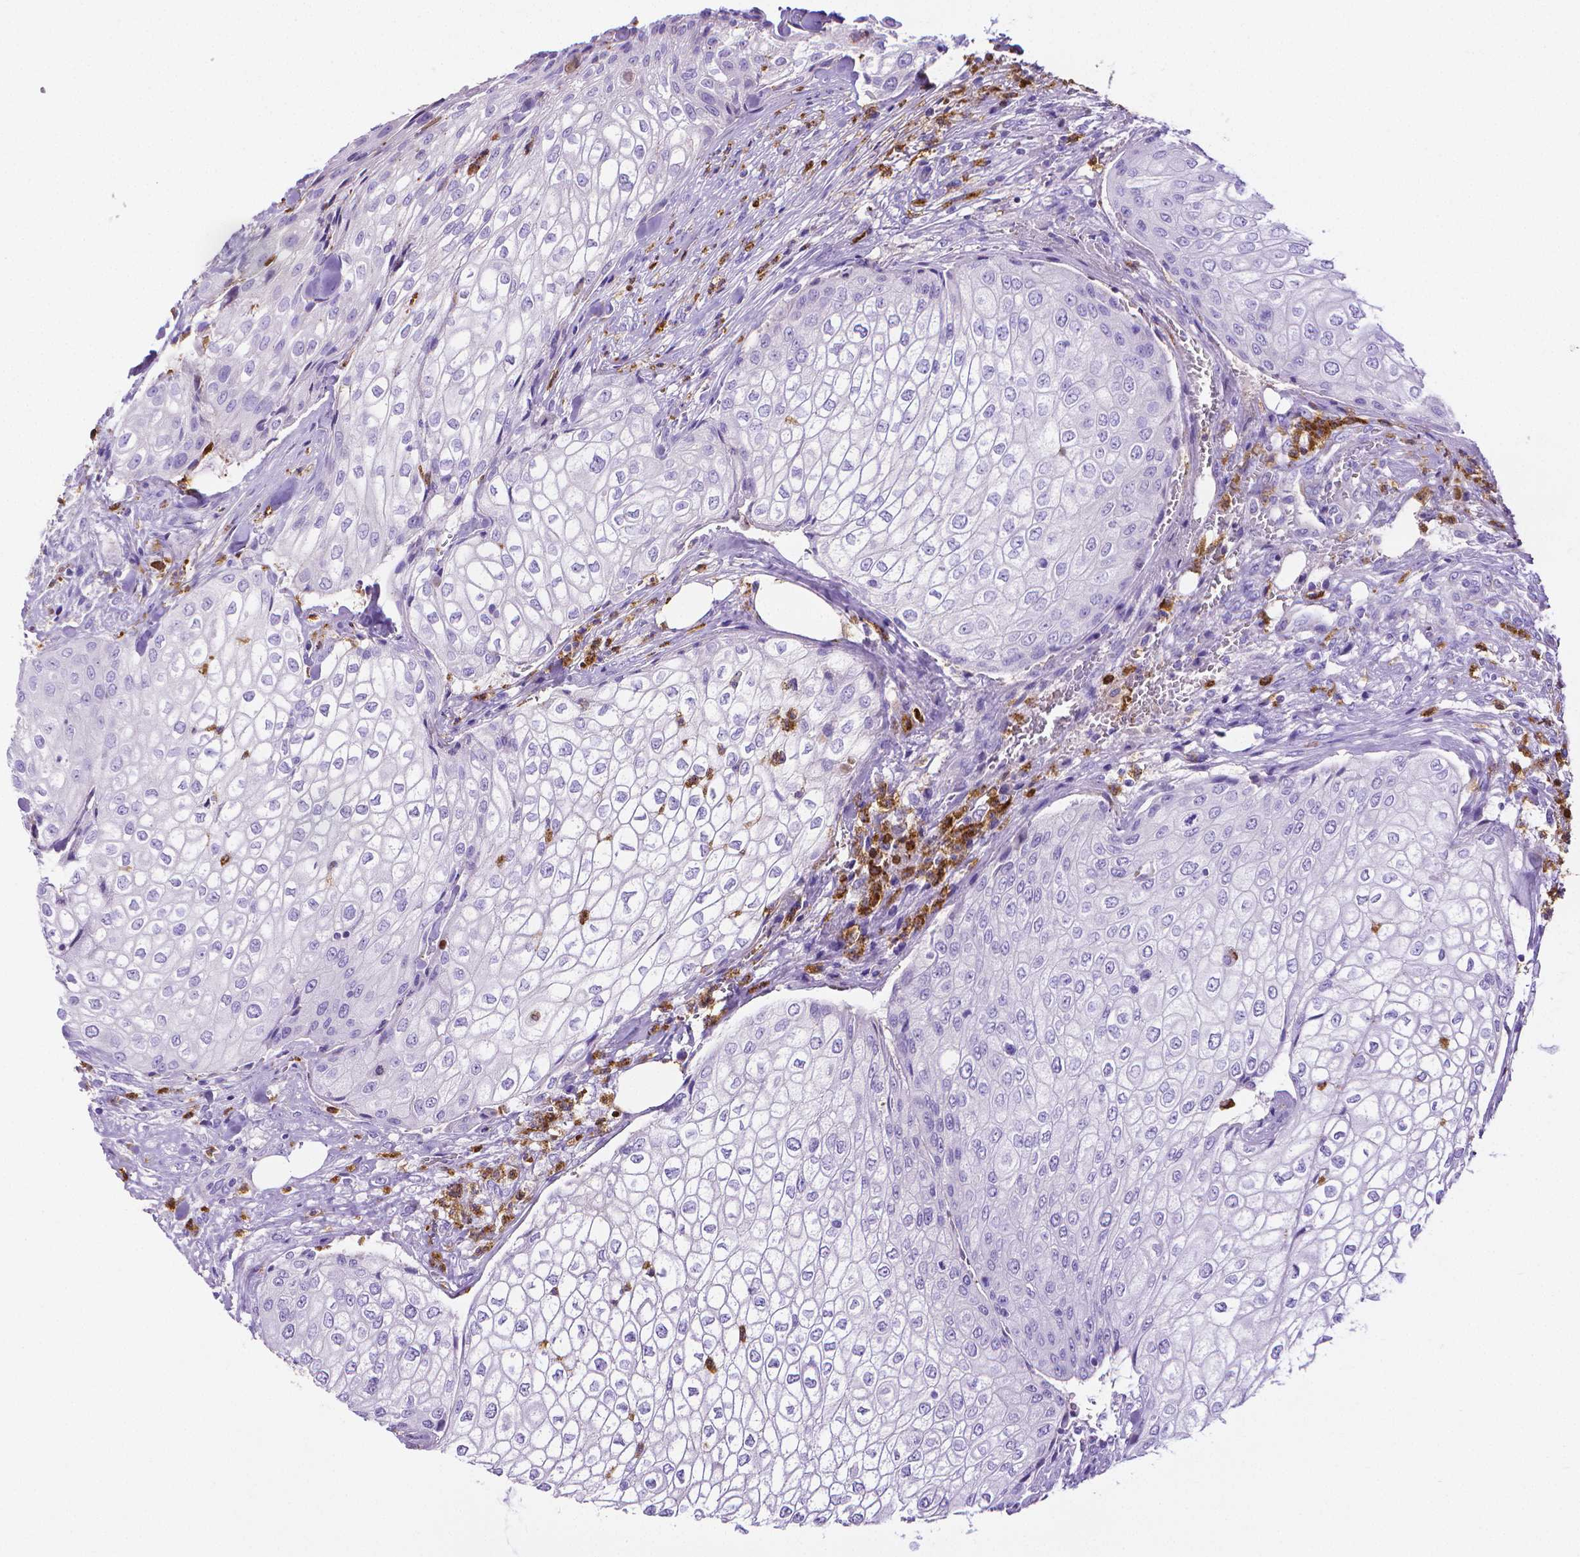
{"staining": {"intensity": "negative", "quantity": "none", "location": "none"}, "tissue": "urothelial cancer", "cell_type": "Tumor cells", "image_type": "cancer", "snomed": [{"axis": "morphology", "description": "Urothelial carcinoma, High grade"}, {"axis": "topography", "description": "Urinary bladder"}], "caption": "This is a image of immunohistochemistry (IHC) staining of high-grade urothelial carcinoma, which shows no expression in tumor cells.", "gene": "MMP9", "patient": {"sex": "male", "age": 62}}